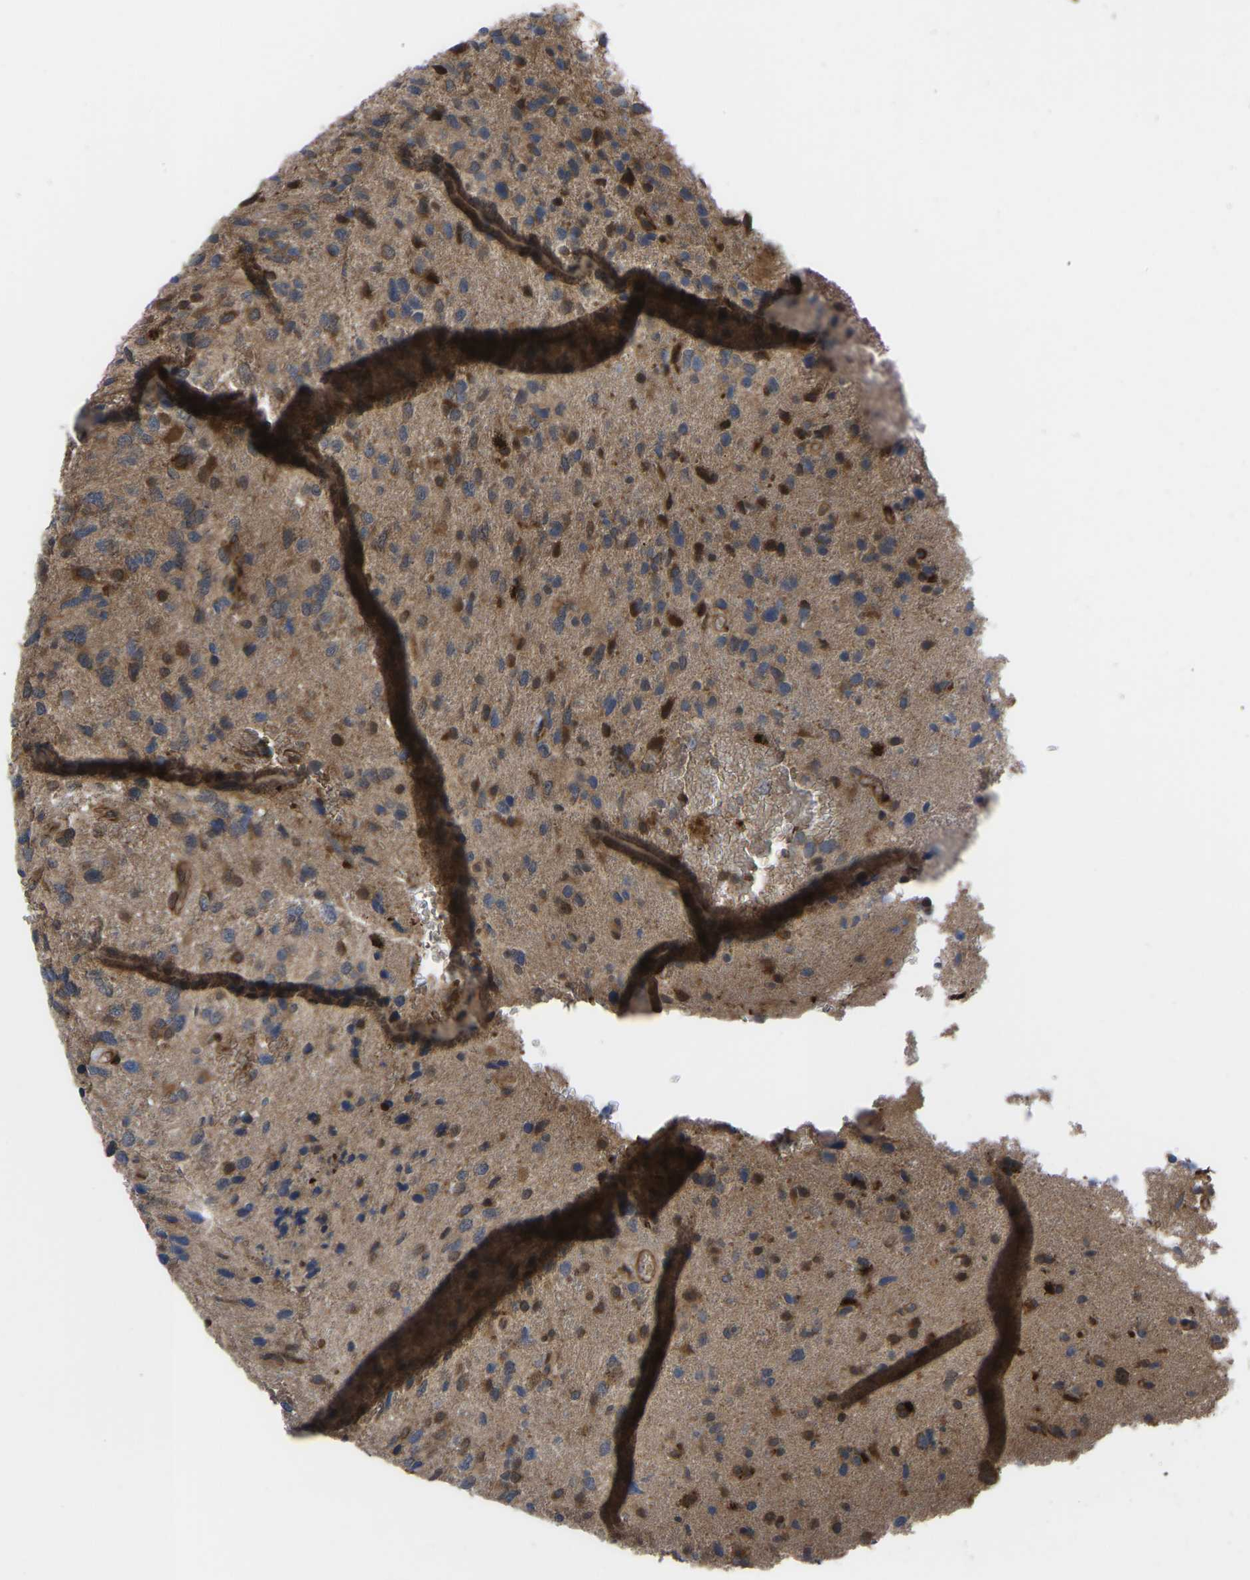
{"staining": {"intensity": "strong", "quantity": "25%-75%", "location": "cytoplasmic/membranous,nuclear"}, "tissue": "glioma", "cell_type": "Tumor cells", "image_type": "cancer", "snomed": [{"axis": "morphology", "description": "Glioma, malignant, High grade"}, {"axis": "topography", "description": "Brain"}], "caption": "IHC staining of glioma, which displays high levels of strong cytoplasmic/membranous and nuclear positivity in about 25%-75% of tumor cells indicating strong cytoplasmic/membranous and nuclear protein positivity. The staining was performed using DAB (3,3'-diaminobenzidine) (brown) for protein detection and nuclei were counterstained in hematoxylin (blue).", "gene": "CYP7B1", "patient": {"sex": "female", "age": 58}}